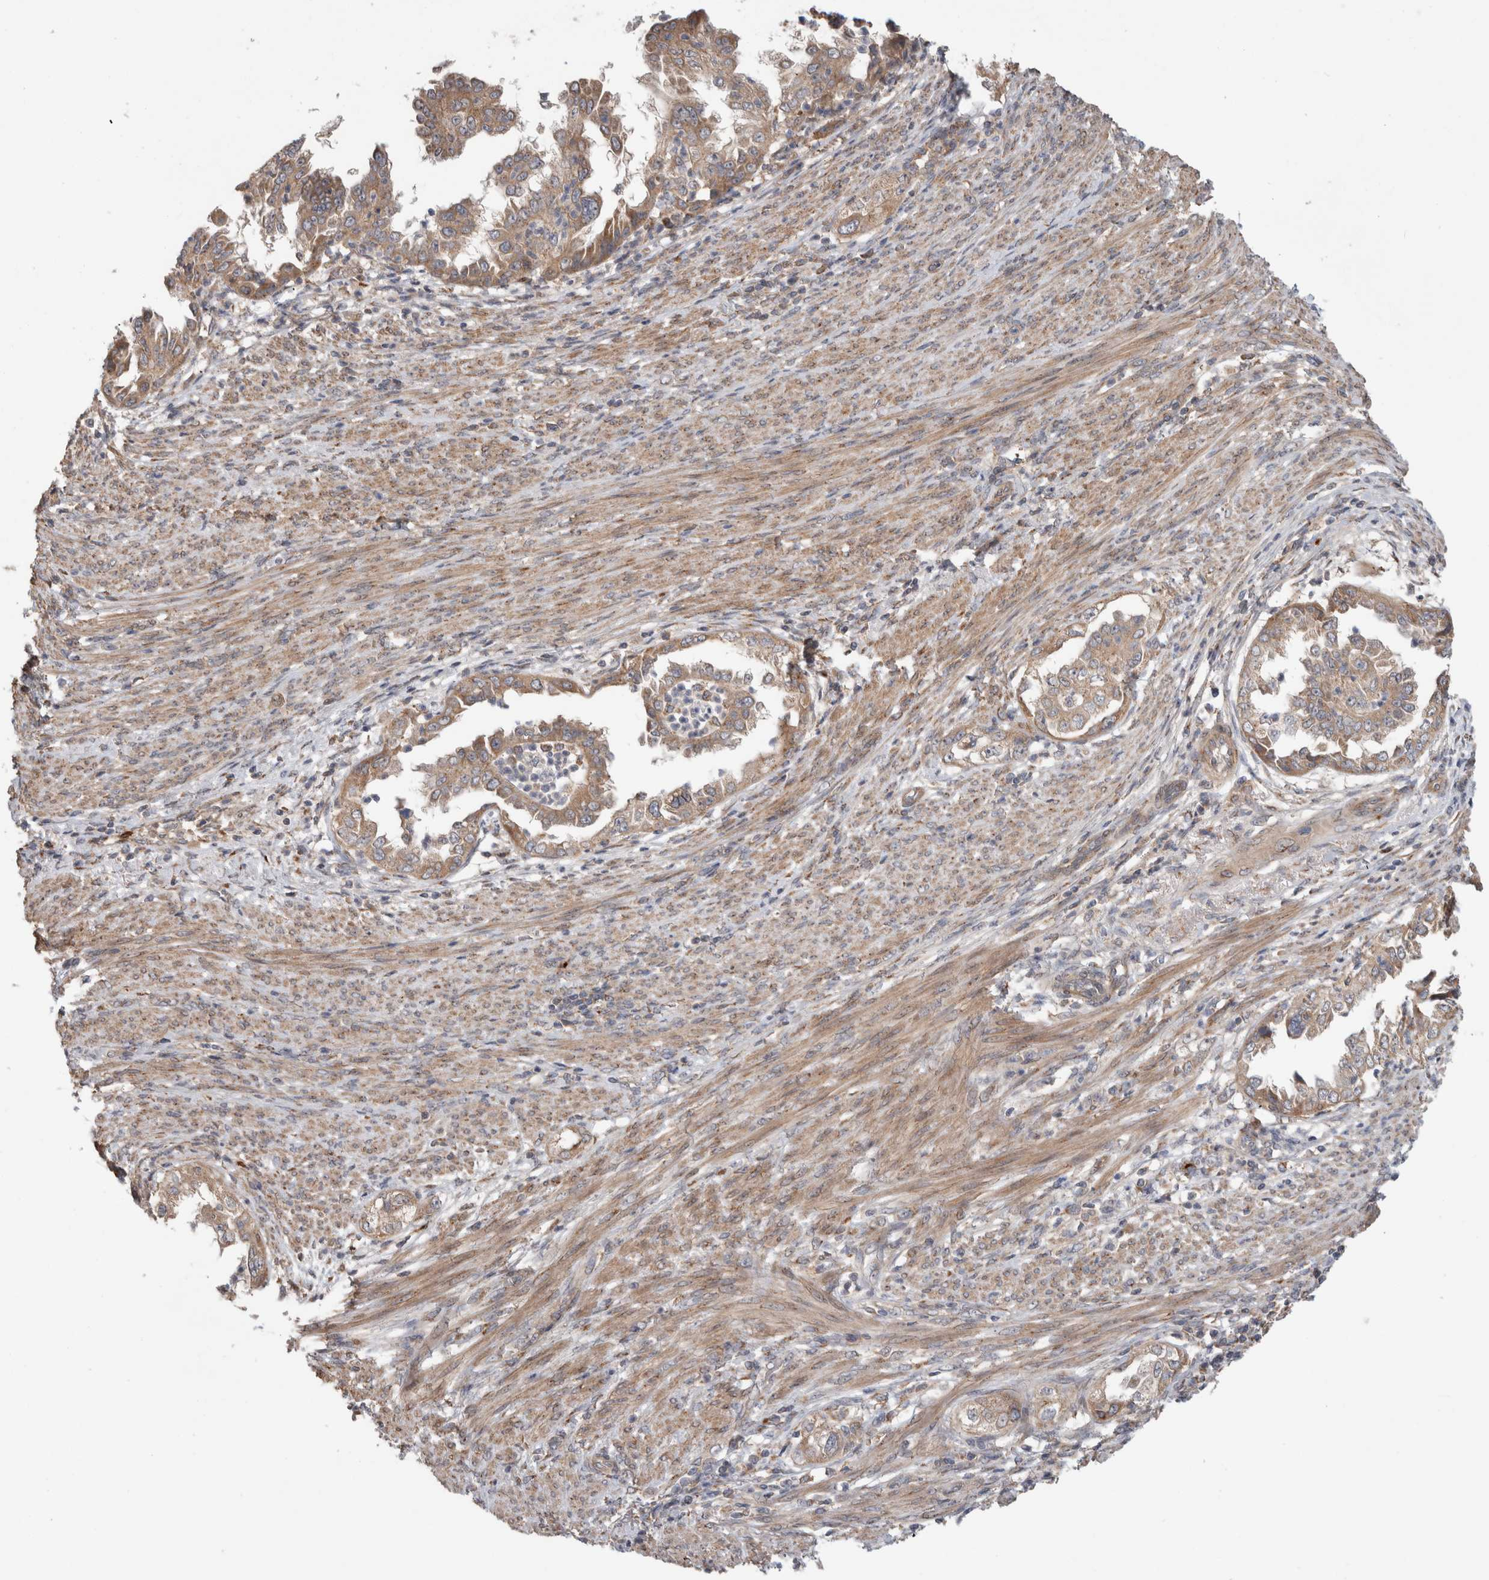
{"staining": {"intensity": "moderate", "quantity": ">75%", "location": "cytoplasmic/membranous"}, "tissue": "endometrial cancer", "cell_type": "Tumor cells", "image_type": "cancer", "snomed": [{"axis": "morphology", "description": "Adenocarcinoma, NOS"}, {"axis": "topography", "description": "Endometrium"}], "caption": "There is medium levels of moderate cytoplasmic/membranous expression in tumor cells of endometrial cancer, as demonstrated by immunohistochemical staining (brown color).", "gene": "TRIM5", "patient": {"sex": "female", "age": 85}}